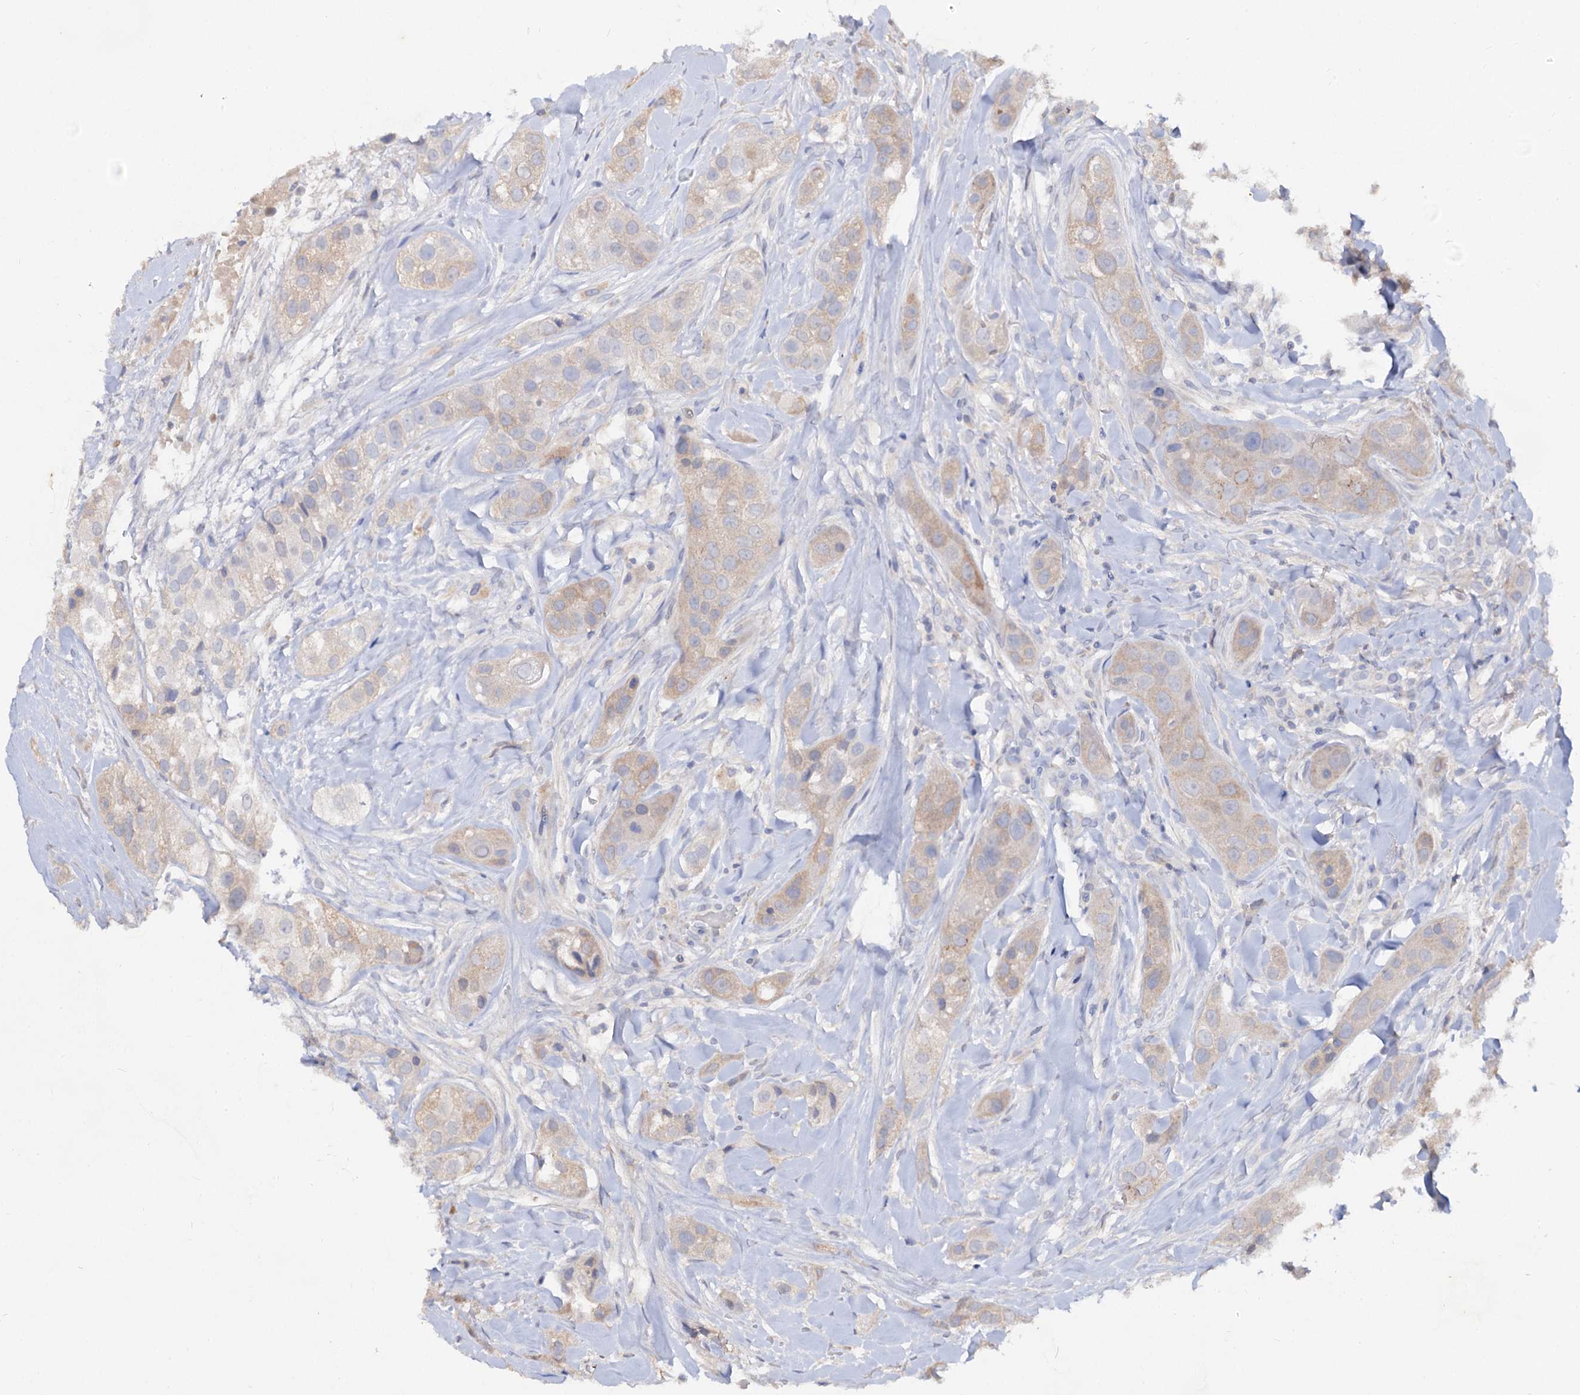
{"staining": {"intensity": "moderate", "quantity": ">75%", "location": "cytoplasmic/membranous"}, "tissue": "head and neck cancer", "cell_type": "Tumor cells", "image_type": "cancer", "snomed": [{"axis": "morphology", "description": "Normal tissue, NOS"}, {"axis": "morphology", "description": "Squamous cell carcinoma, NOS"}, {"axis": "topography", "description": "Skeletal muscle"}, {"axis": "topography", "description": "Head-Neck"}], "caption": "DAB immunohistochemical staining of head and neck cancer shows moderate cytoplasmic/membranous protein expression in about >75% of tumor cells.", "gene": "ARFIP2", "patient": {"sex": "male", "age": 51}}